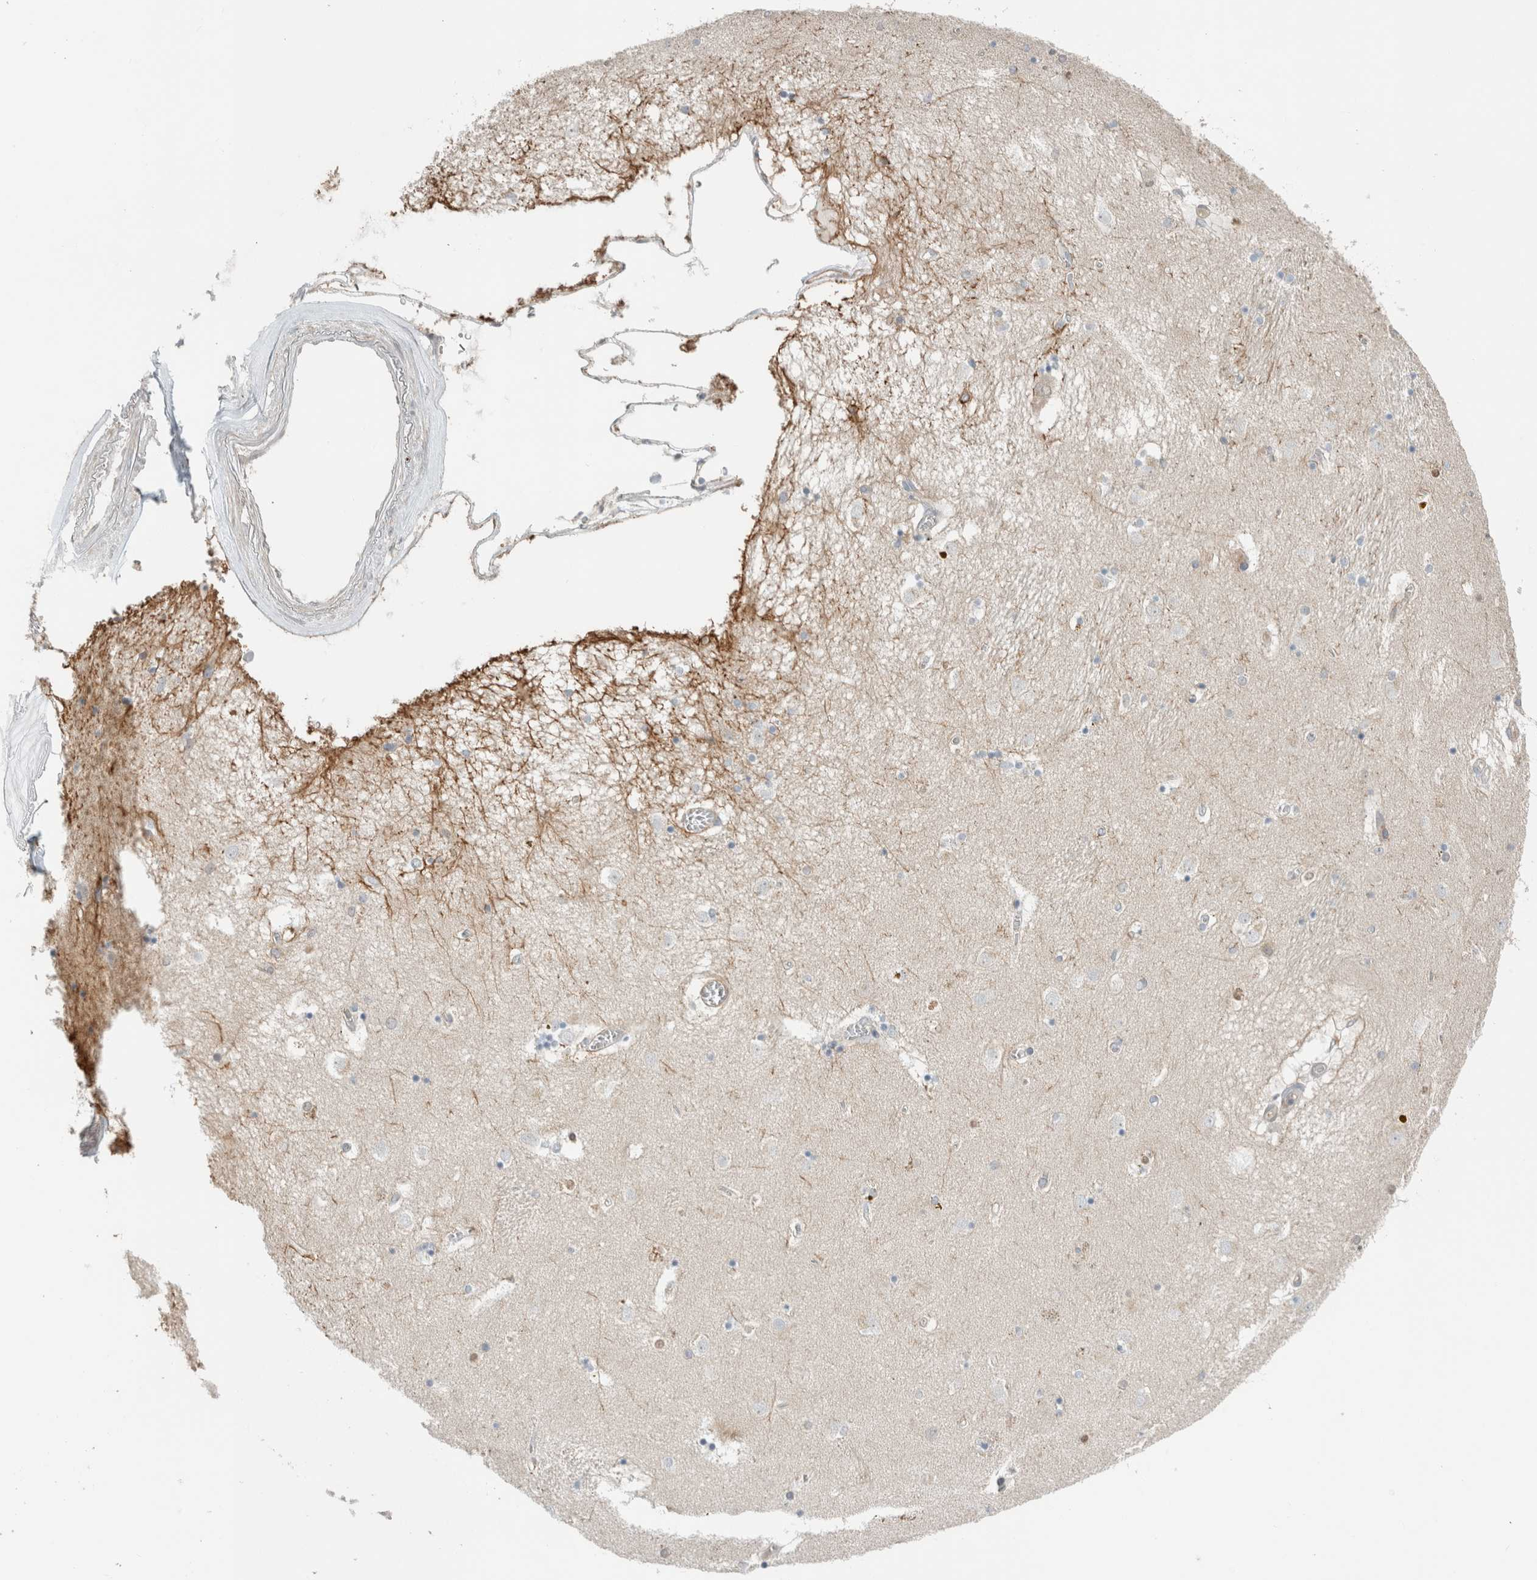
{"staining": {"intensity": "moderate", "quantity": "<25%", "location": "cytoplasmic/membranous,nuclear"}, "tissue": "caudate", "cell_type": "Glial cells", "image_type": "normal", "snomed": [{"axis": "morphology", "description": "Normal tissue, NOS"}, {"axis": "topography", "description": "Lateral ventricle wall"}], "caption": "A low amount of moderate cytoplasmic/membranous,nuclear staining is identified in about <25% of glial cells in benign caudate.", "gene": "ERCC6L2", "patient": {"sex": "male", "age": 70}}